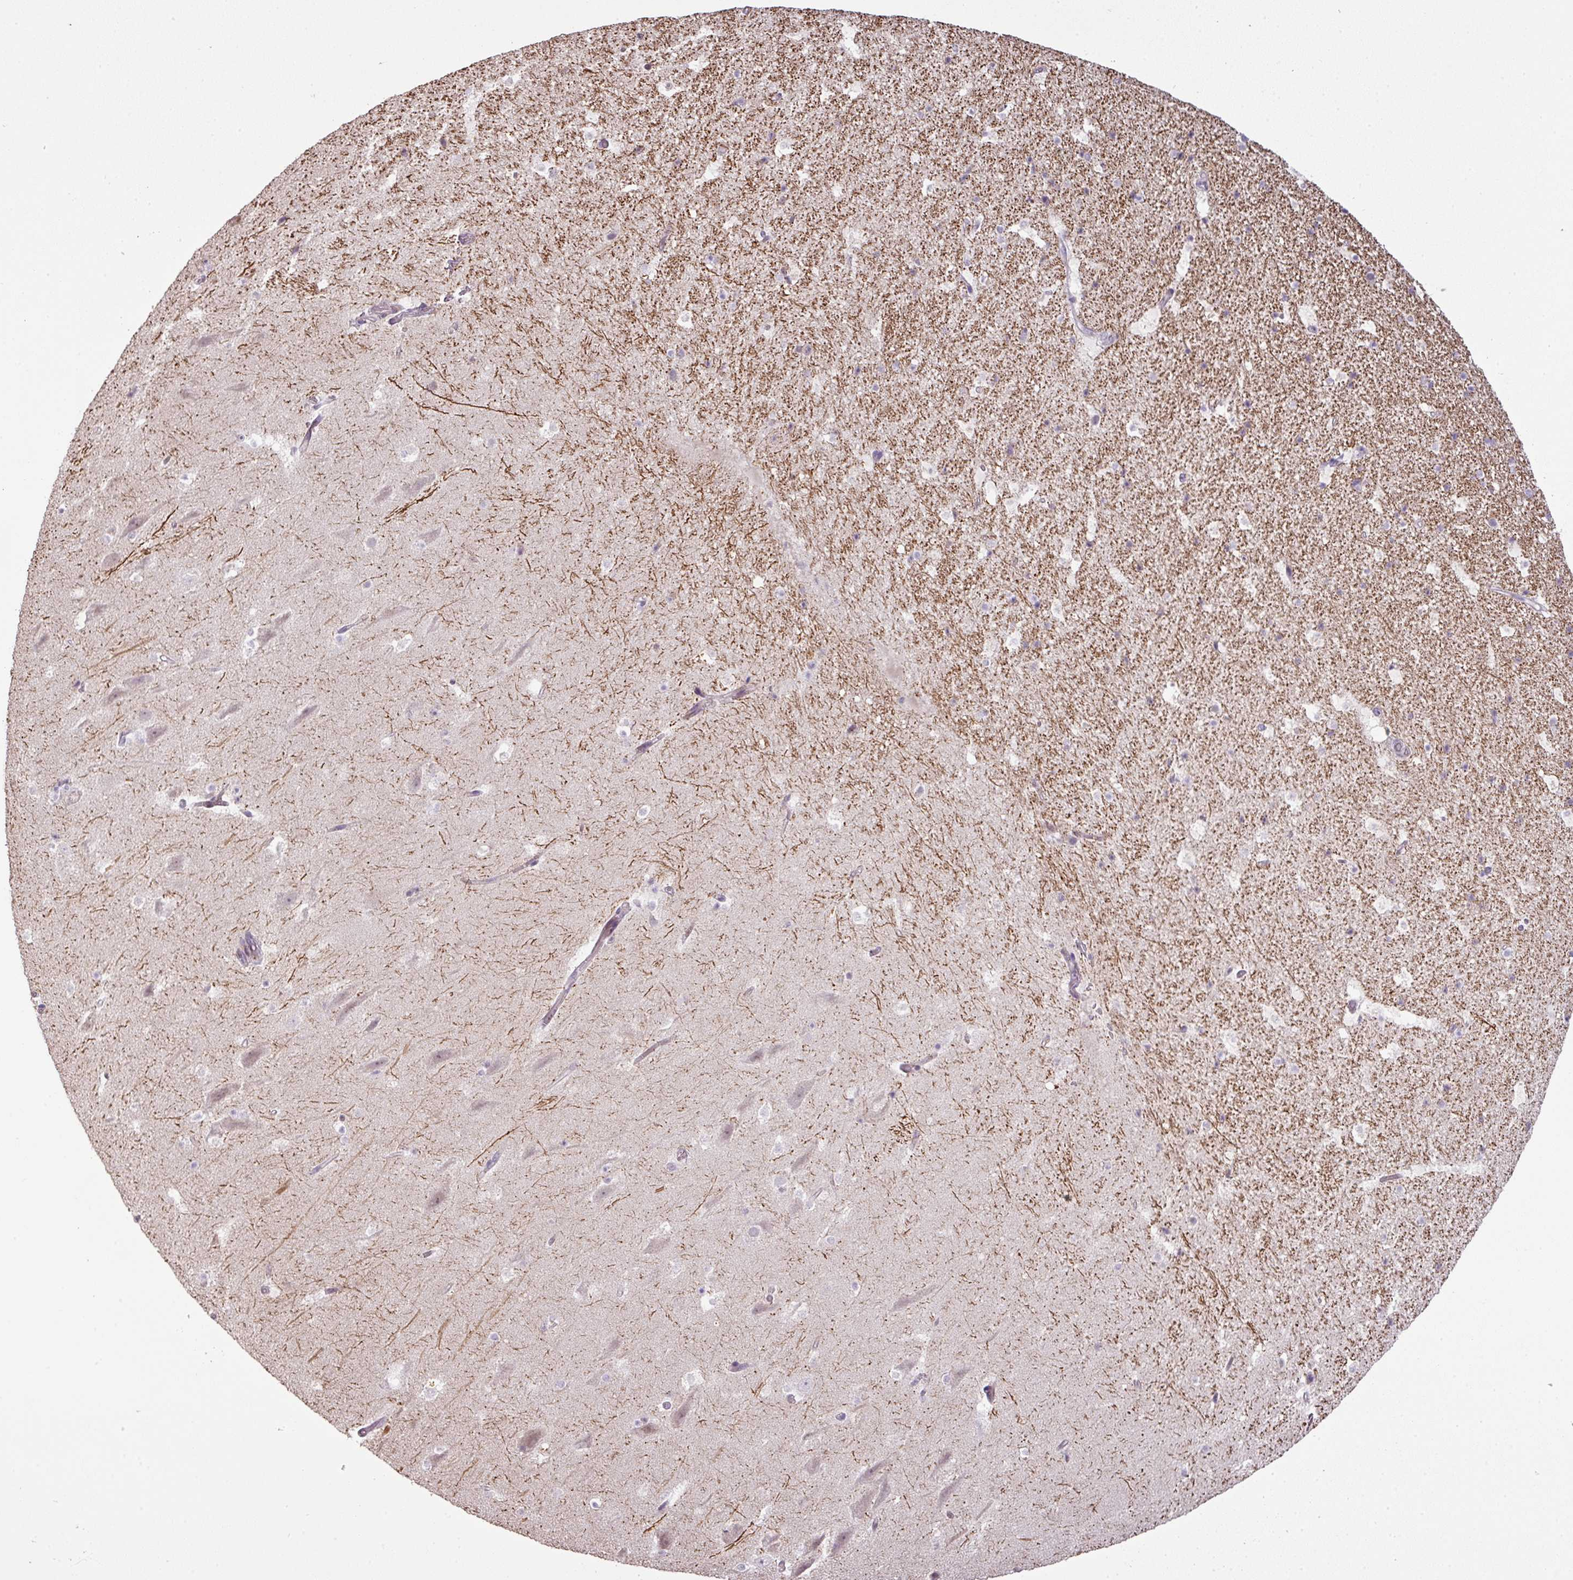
{"staining": {"intensity": "negative", "quantity": "none", "location": "none"}, "tissue": "hippocampus", "cell_type": "Glial cells", "image_type": "normal", "snomed": [{"axis": "morphology", "description": "Normal tissue, NOS"}, {"axis": "topography", "description": "Hippocampus"}], "caption": "DAB (3,3'-diaminobenzidine) immunohistochemical staining of normal hippocampus exhibits no significant positivity in glial cells.", "gene": "CXCR5", "patient": {"sex": "male", "age": 37}}